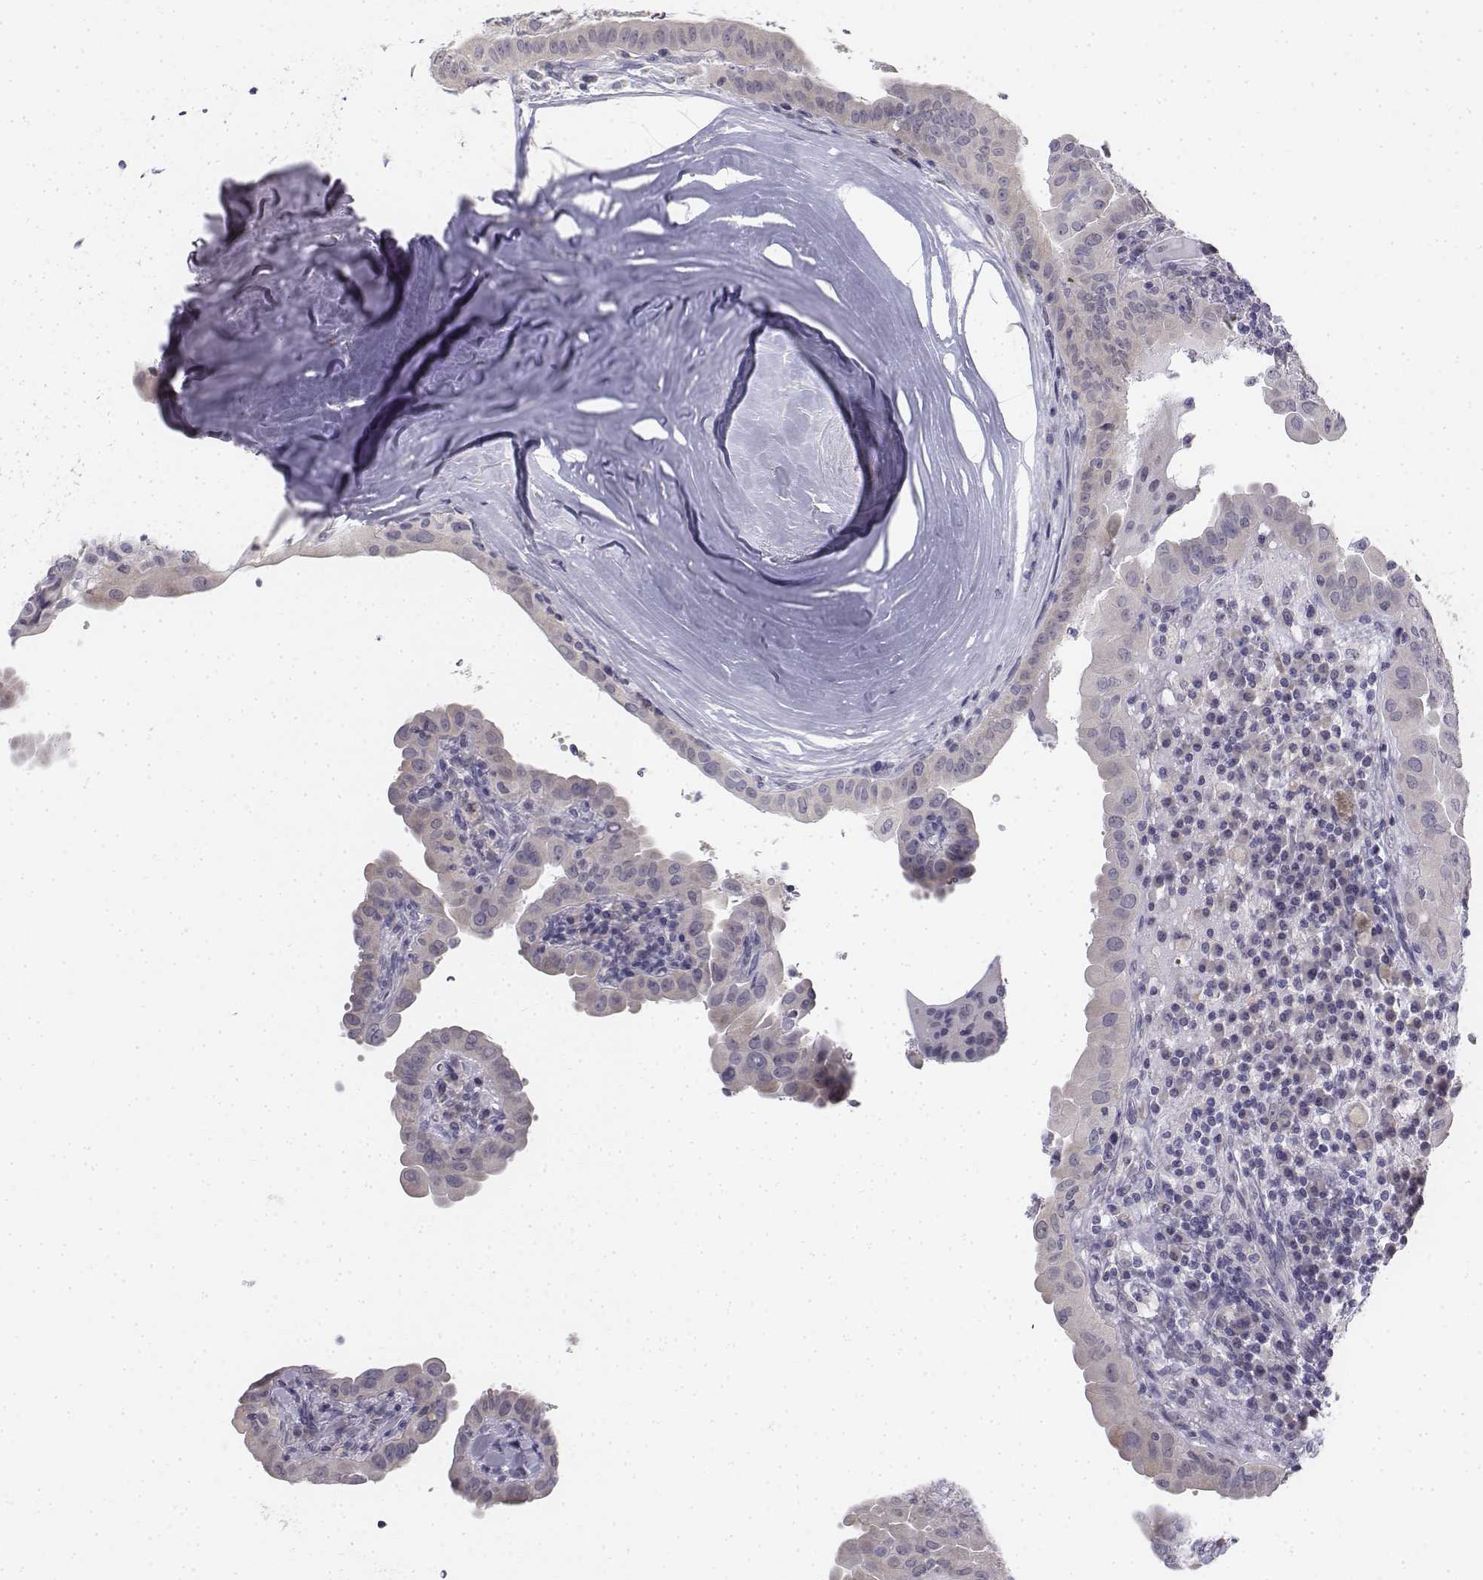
{"staining": {"intensity": "negative", "quantity": "none", "location": "none"}, "tissue": "thyroid cancer", "cell_type": "Tumor cells", "image_type": "cancer", "snomed": [{"axis": "morphology", "description": "Papillary adenocarcinoma, NOS"}, {"axis": "topography", "description": "Thyroid gland"}], "caption": "This is an immunohistochemistry histopathology image of thyroid cancer (papillary adenocarcinoma). There is no staining in tumor cells.", "gene": "PENK", "patient": {"sex": "female", "age": 37}}